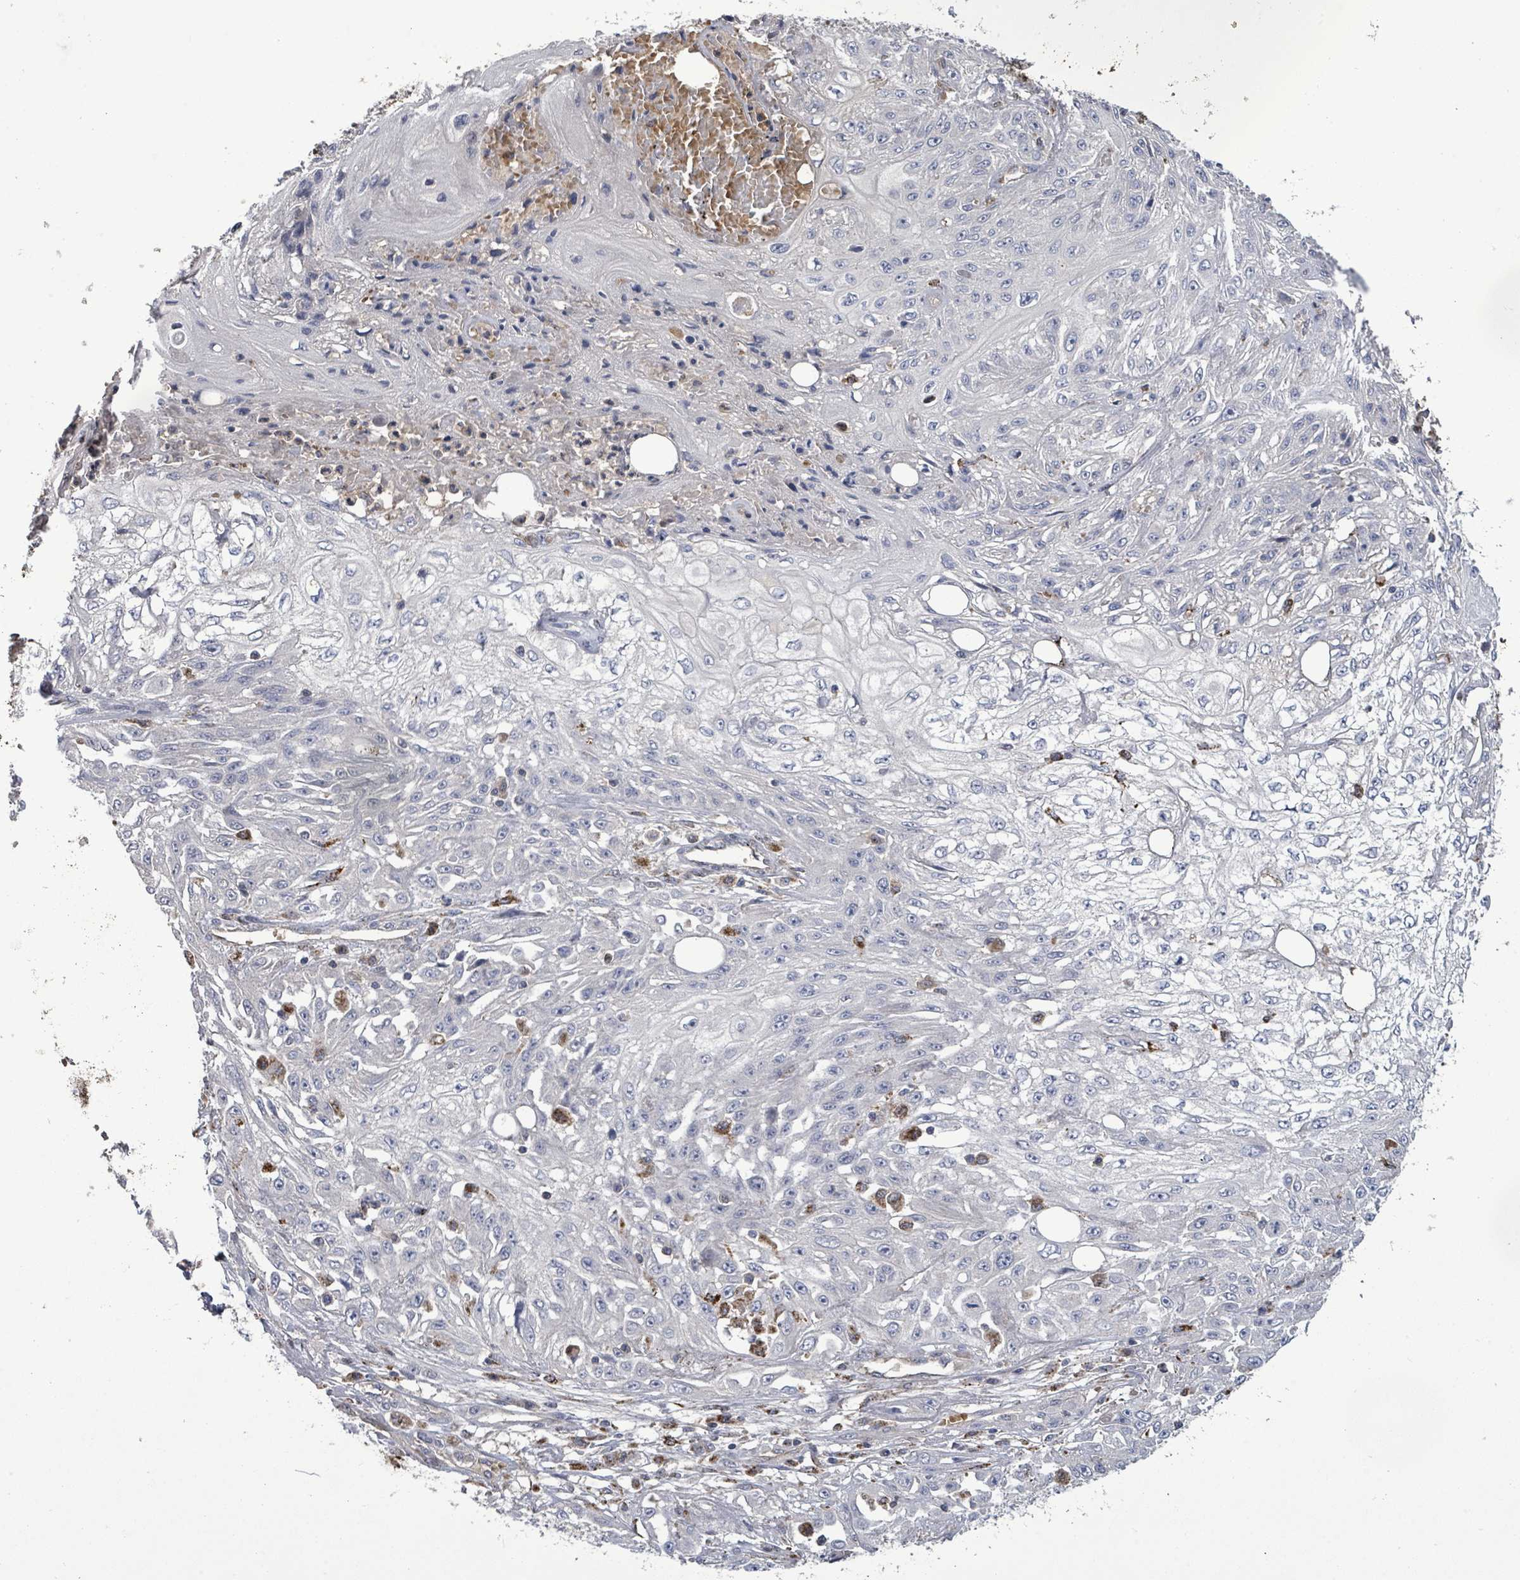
{"staining": {"intensity": "negative", "quantity": "none", "location": "none"}, "tissue": "skin cancer", "cell_type": "Tumor cells", "image_type": "cancer", "snomed": [{"axis": "morphology", "description": "Squamous cell carcinoma, NOS"}, {"axis": "morphology", "description": "Squamous cell carcinoma, metastatic, NOS"}, {"axis": "topography", "description": "Skin"}, {"axis": "topography", "description": "Lymph node"}], "caption": "Skin metastatic squamous cell carcinoma was stained to show a protein in brown. There is no significant positivity in tumor cells. The staining was performed using DAB (3,3'-diaminobenzidine) to visualize the protein expression in brown, while the nuclei were stained in blue with hematoxylin (Magnification: 20x).", "gene": "MTMR12", "patient": {"sex": "male", "age": 75}}